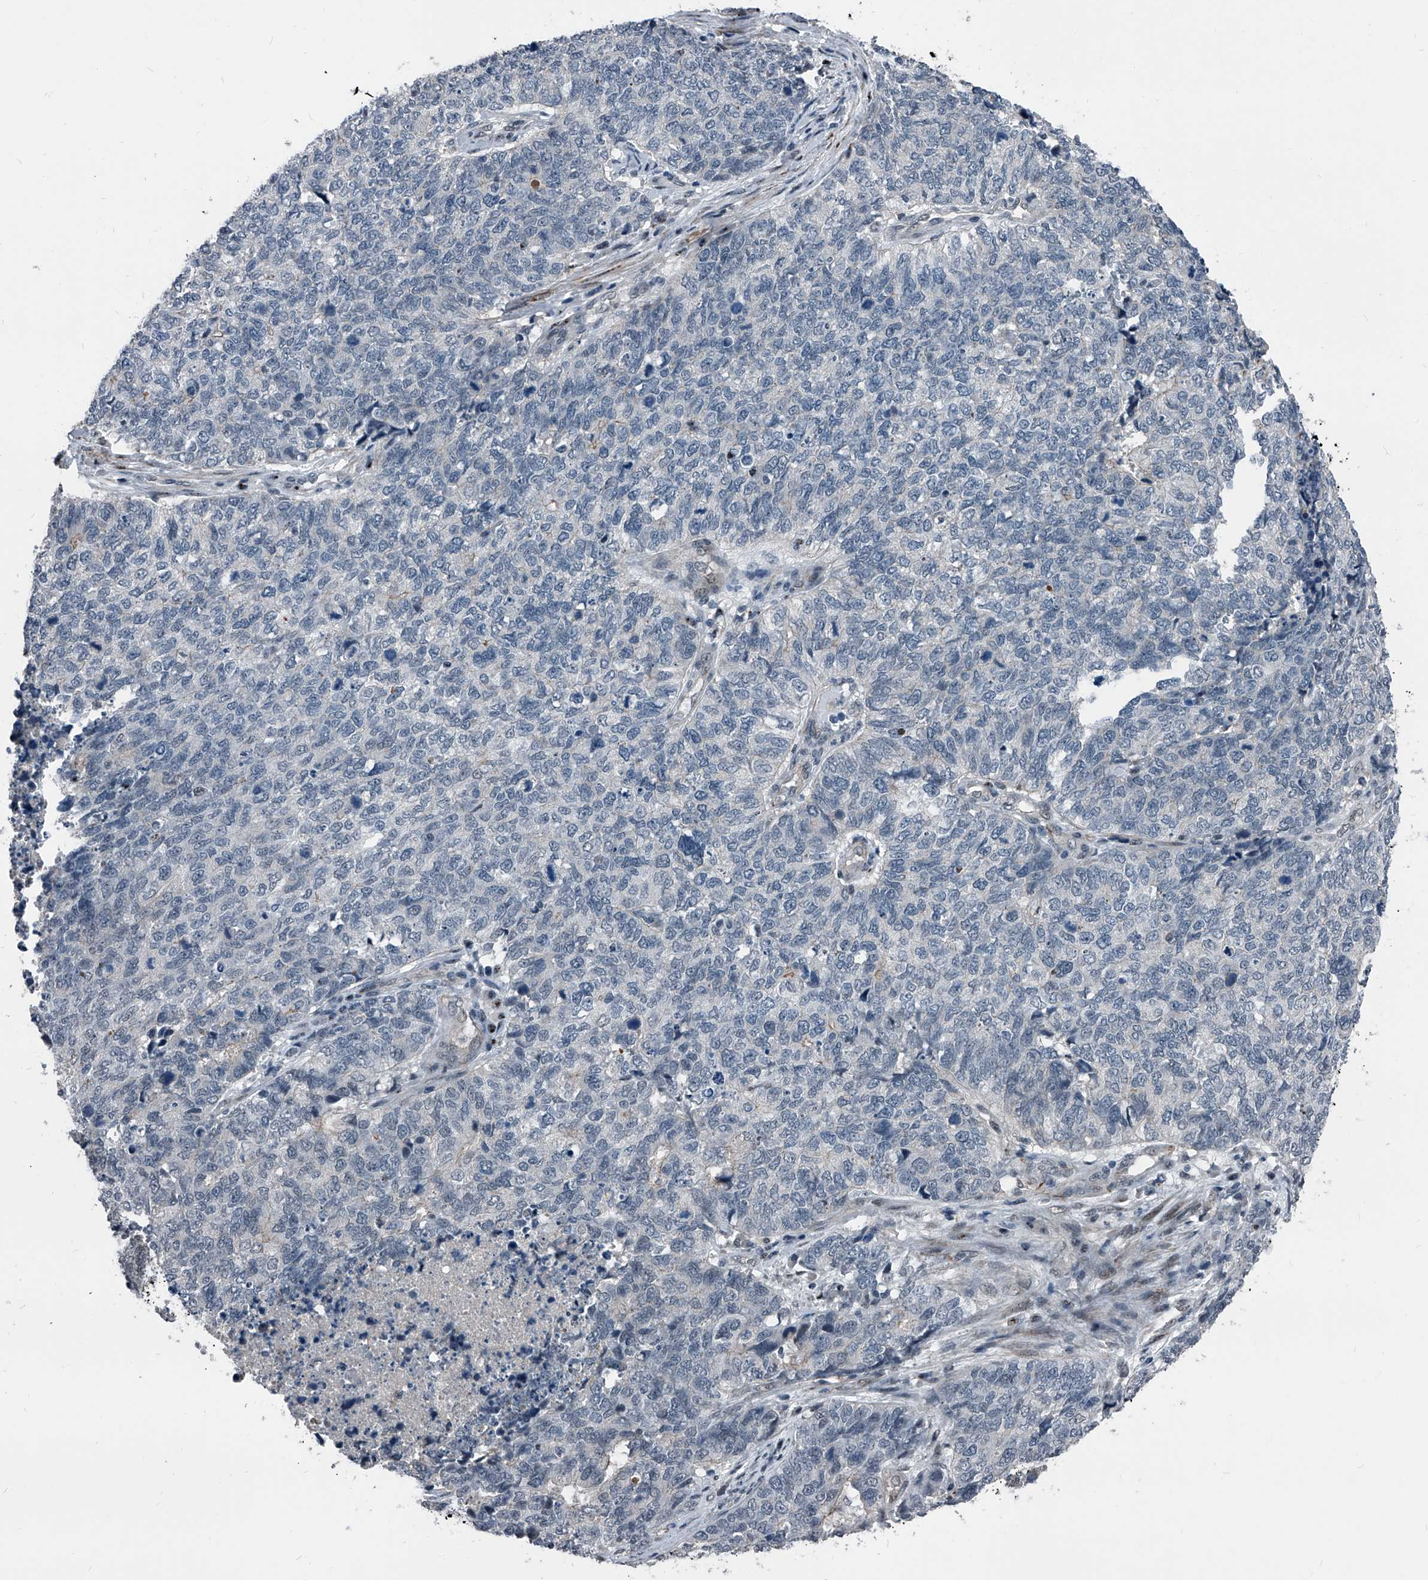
{"staining": {"intensity": "negative", "quantity": "none", "location": "none"}, "tissue": "cervical cancer", "cell_type": "Tumor cells", "image_type": "cancer", "snomed": [{"axis": "morphology", "description": "Squamous cell carcinoma, NOS"}, {"axis": "topography", "description": "Cervix"}], "caption": "Tumor cells are negative for protein expression in human cervical cancer.", "gene": "MEN1", "patient": {"sex": "female", "age": 63}}